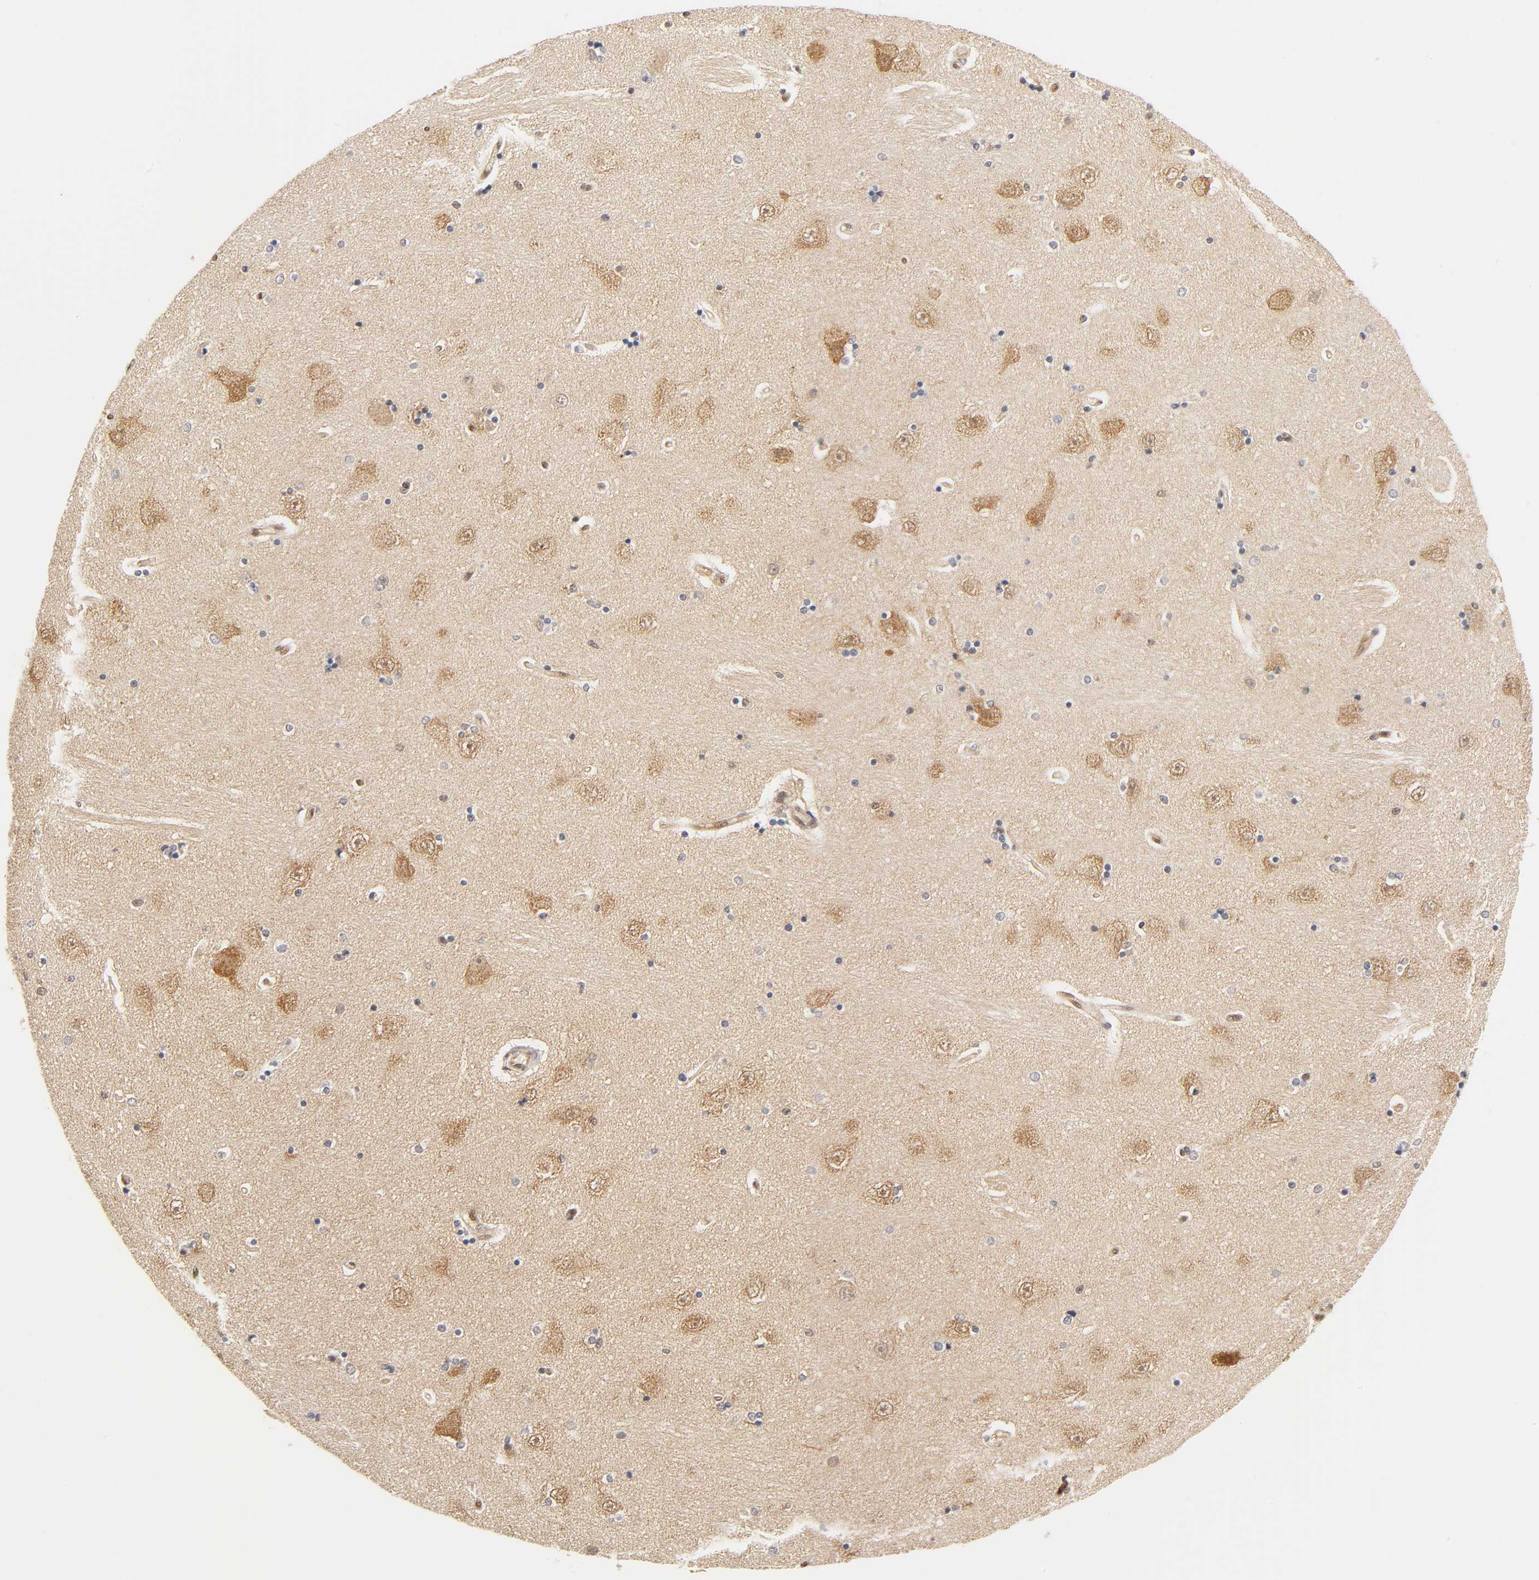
{"staining": {"intensity": "weak", "quantity": "25%-75%", "location": "cytoplasmic/membranous"}, "tissue": "hippocampus", "cell_type": "Glial cells", "image_type": "normal", "snomed": [{"axis": "morphology", "description": "Normal tissue, NOS"}, {"axis": "topography", "description": "Hippocampus"}], "caption": "A histopathology image of human hippocampus stained for a protein demonstrates weak cytoplasmic/membranous brown staining in glial cells. (Stains: DAB in brown, nuclei in blue, Microscopy: brightfield microscopy at high magnification).", "gene": "CDC37", "patient": {"sex": "female", "age": 54}}